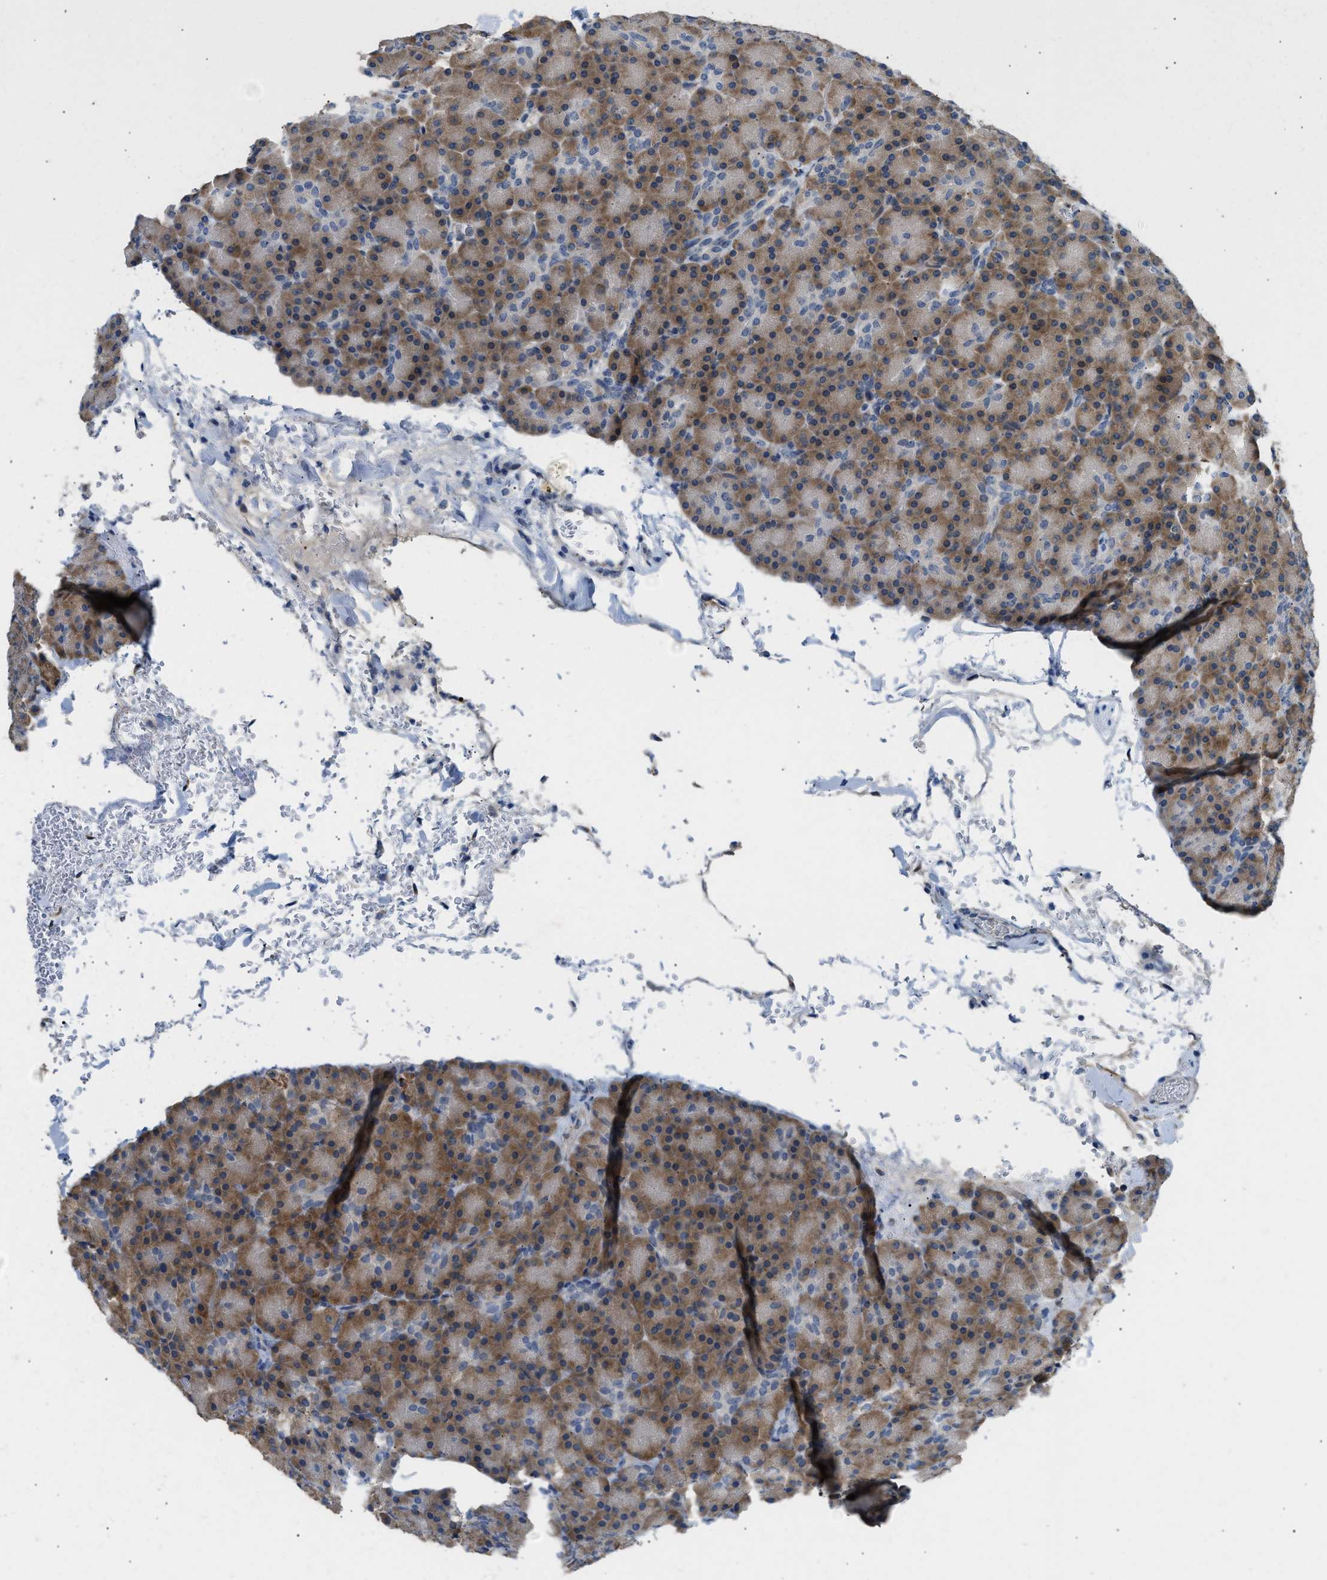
{"staining": {"intensity": "moderate", "quantity": "25%-75%", "location": "cytoplasmic/membranous"}, "tissue": "pancreas", "cell_type": "Exocrine glandular cells", "image_type": "normal", "snomed": [{"axis": "morphology", "description": "Normal tissue, NOS"}, {"axis": "topography", "description": "Pancreas"}], "caption": "Exocrine glandular cells reveal medium levels of moderate cytoplasmic/membranous positivity in about 25%-75% of cells in unremarkable human pancreas.", "gene": "KCNC2", "patient": {"sex": "female", "age": 43}}